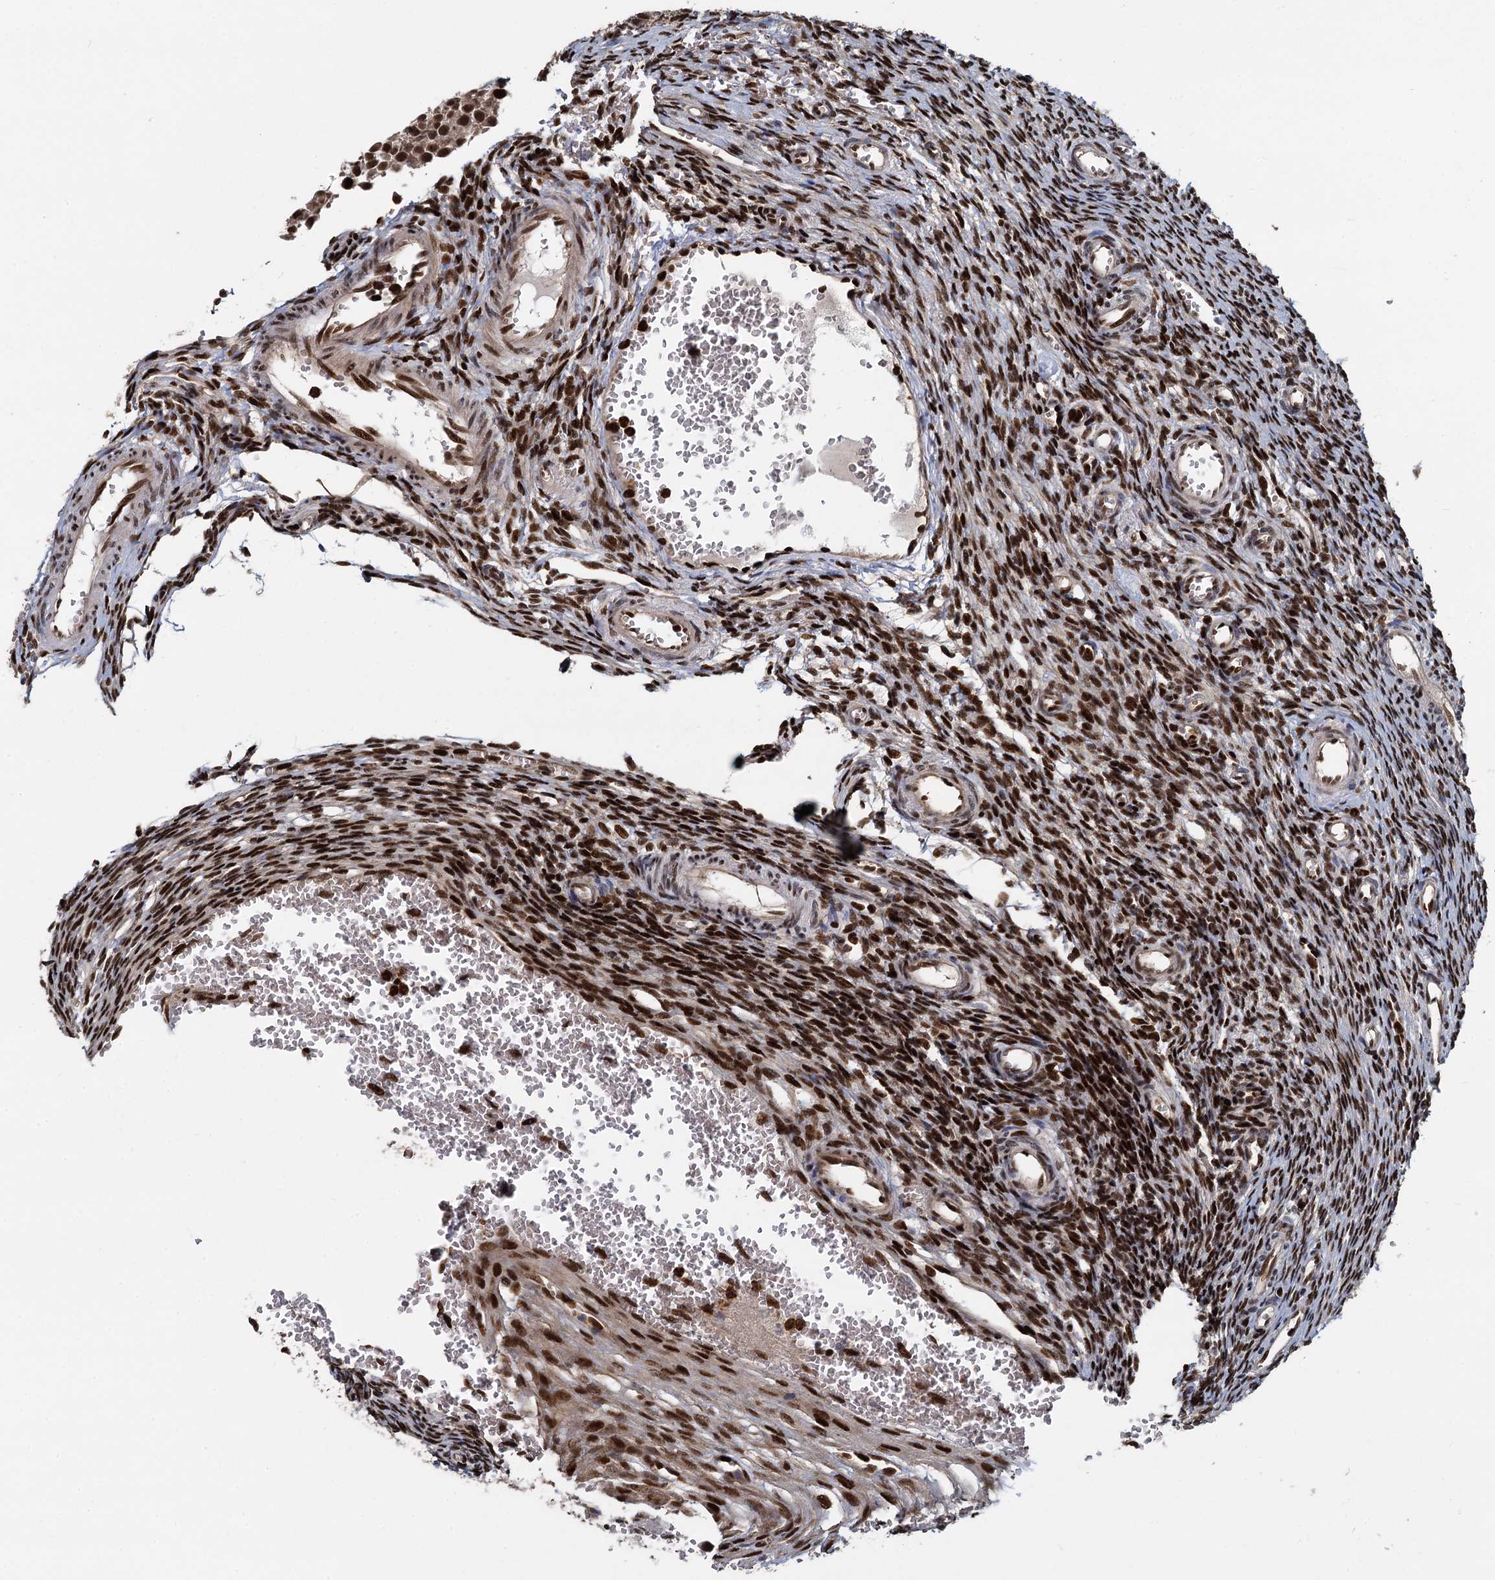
{"staining": {"intensity": "strong", "quantity": ">75%", "location": "nuclear"}, "tissue": "ovary", "cell_type": "Ovarian stroma cells", "image_type": "normal", "snomed": [{"axis": "morphology", "description": "Normal tissue, NOS"}, {"axis": "topography", "description": "Ovary"}], "caption": "This photomicrograph shows normal ovary stained with immunohistochemistry (IHC) to label a protein in brown. The nuclear of ovarian stroma cells show strong positivity for the protein. Nuclei are counter-stained blue.", "gene": "ANKRD49", "patient": {"sex": "female", "age": 39}}